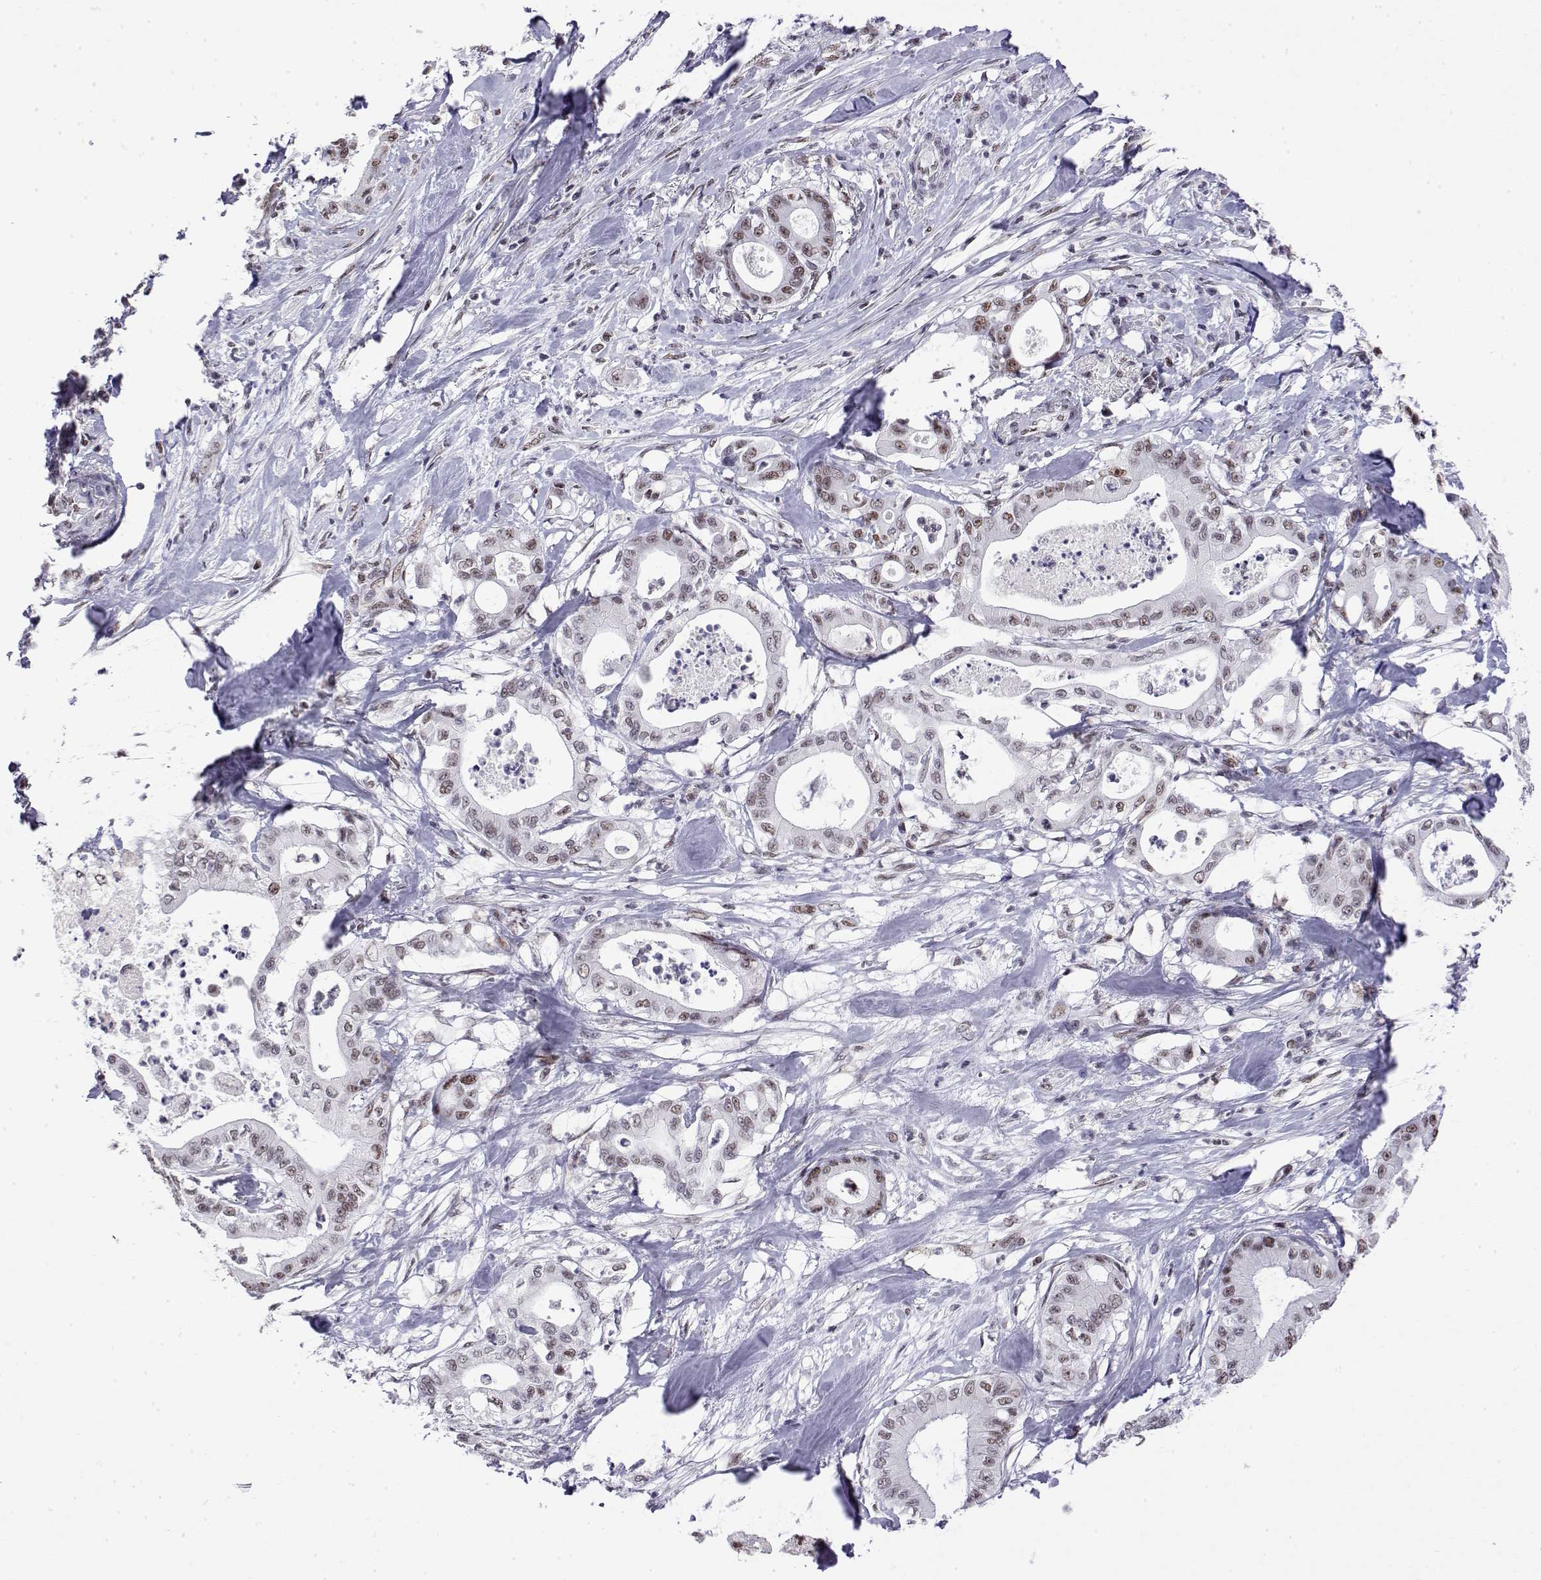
{"staining": {"intensity": "weak", "quantity": ">75%", "location": "nuclear"}, "tissue": "pancreatic cancer", "cell_type": "Tumor cells", "image_type": "cancer", "snomed": [{"axis": "morphology", "description": "Adenocarcinoma, NOS"}, {"axis": "topography", "description": "Pancreas"}], "caption": "There is low levels of weak nuclear positivity in tumor cells of pancreatic cancer, as demonstrated by immunohistochemical staining (brown color).", "gene": "POLDIP3", "patient": {"sex": "male", "age": 71}}